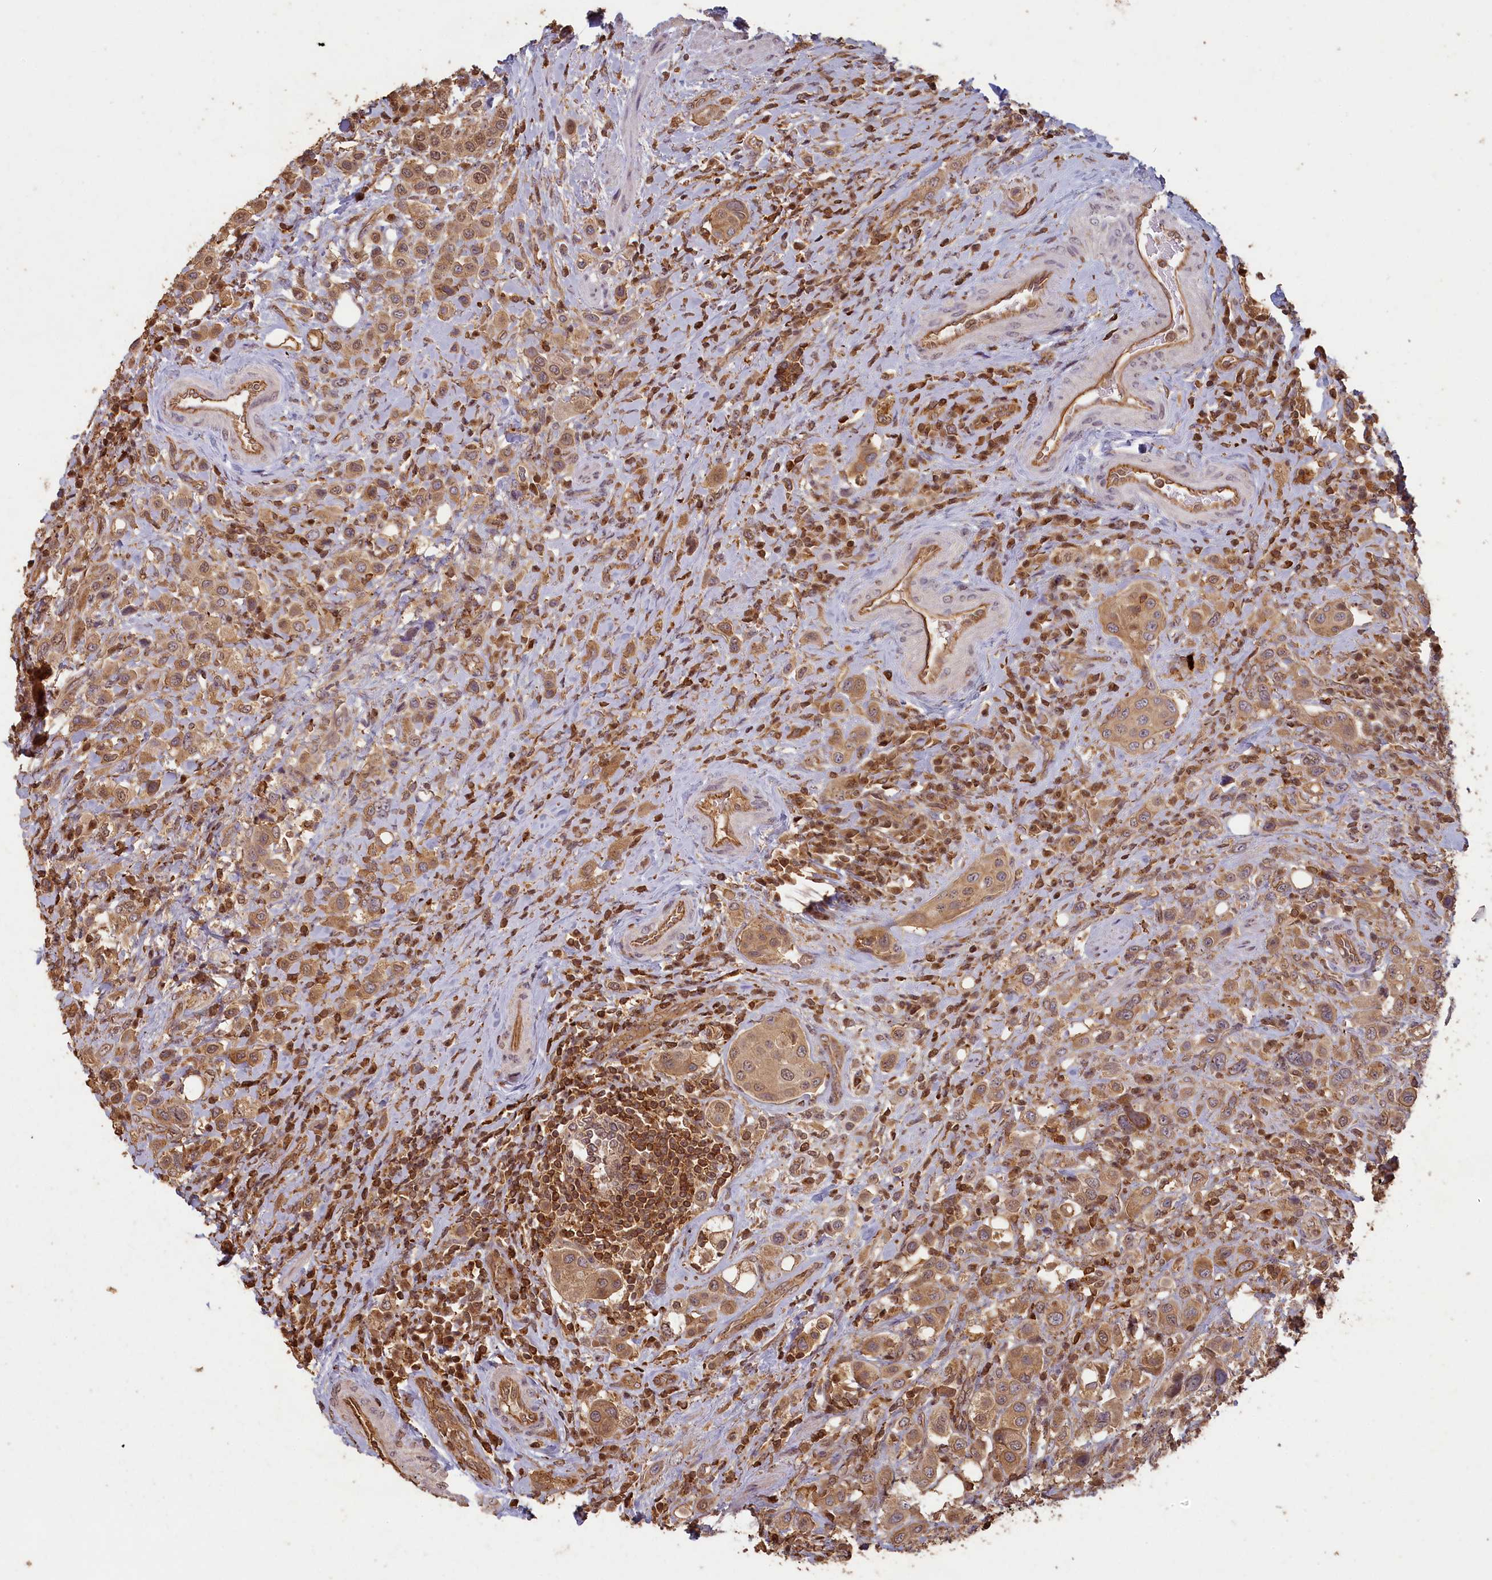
{"staining": {"intensity": "moderate", "quantity": ">75%", "location": "cytoplasmic/membranous,nuclear"}, "tissue": "urothelial cancer", "cell_type": "Tumor cells", "image_type": "cancer", "snomed": [{"axis": "morphology", "description": "Urothelial carcinoma, High grade"}, {"axis": "topography", "description": "Urinary bladder"}], "caption": "Human urothelial carcinoma (high-grade) stained with a brown dye displays moderate cytoplasmic/membranous and nuclear positive expression in approximately >75% of tumor cells.", "gene": "MADD", "patient": {"sex": "male", "age": 50}}